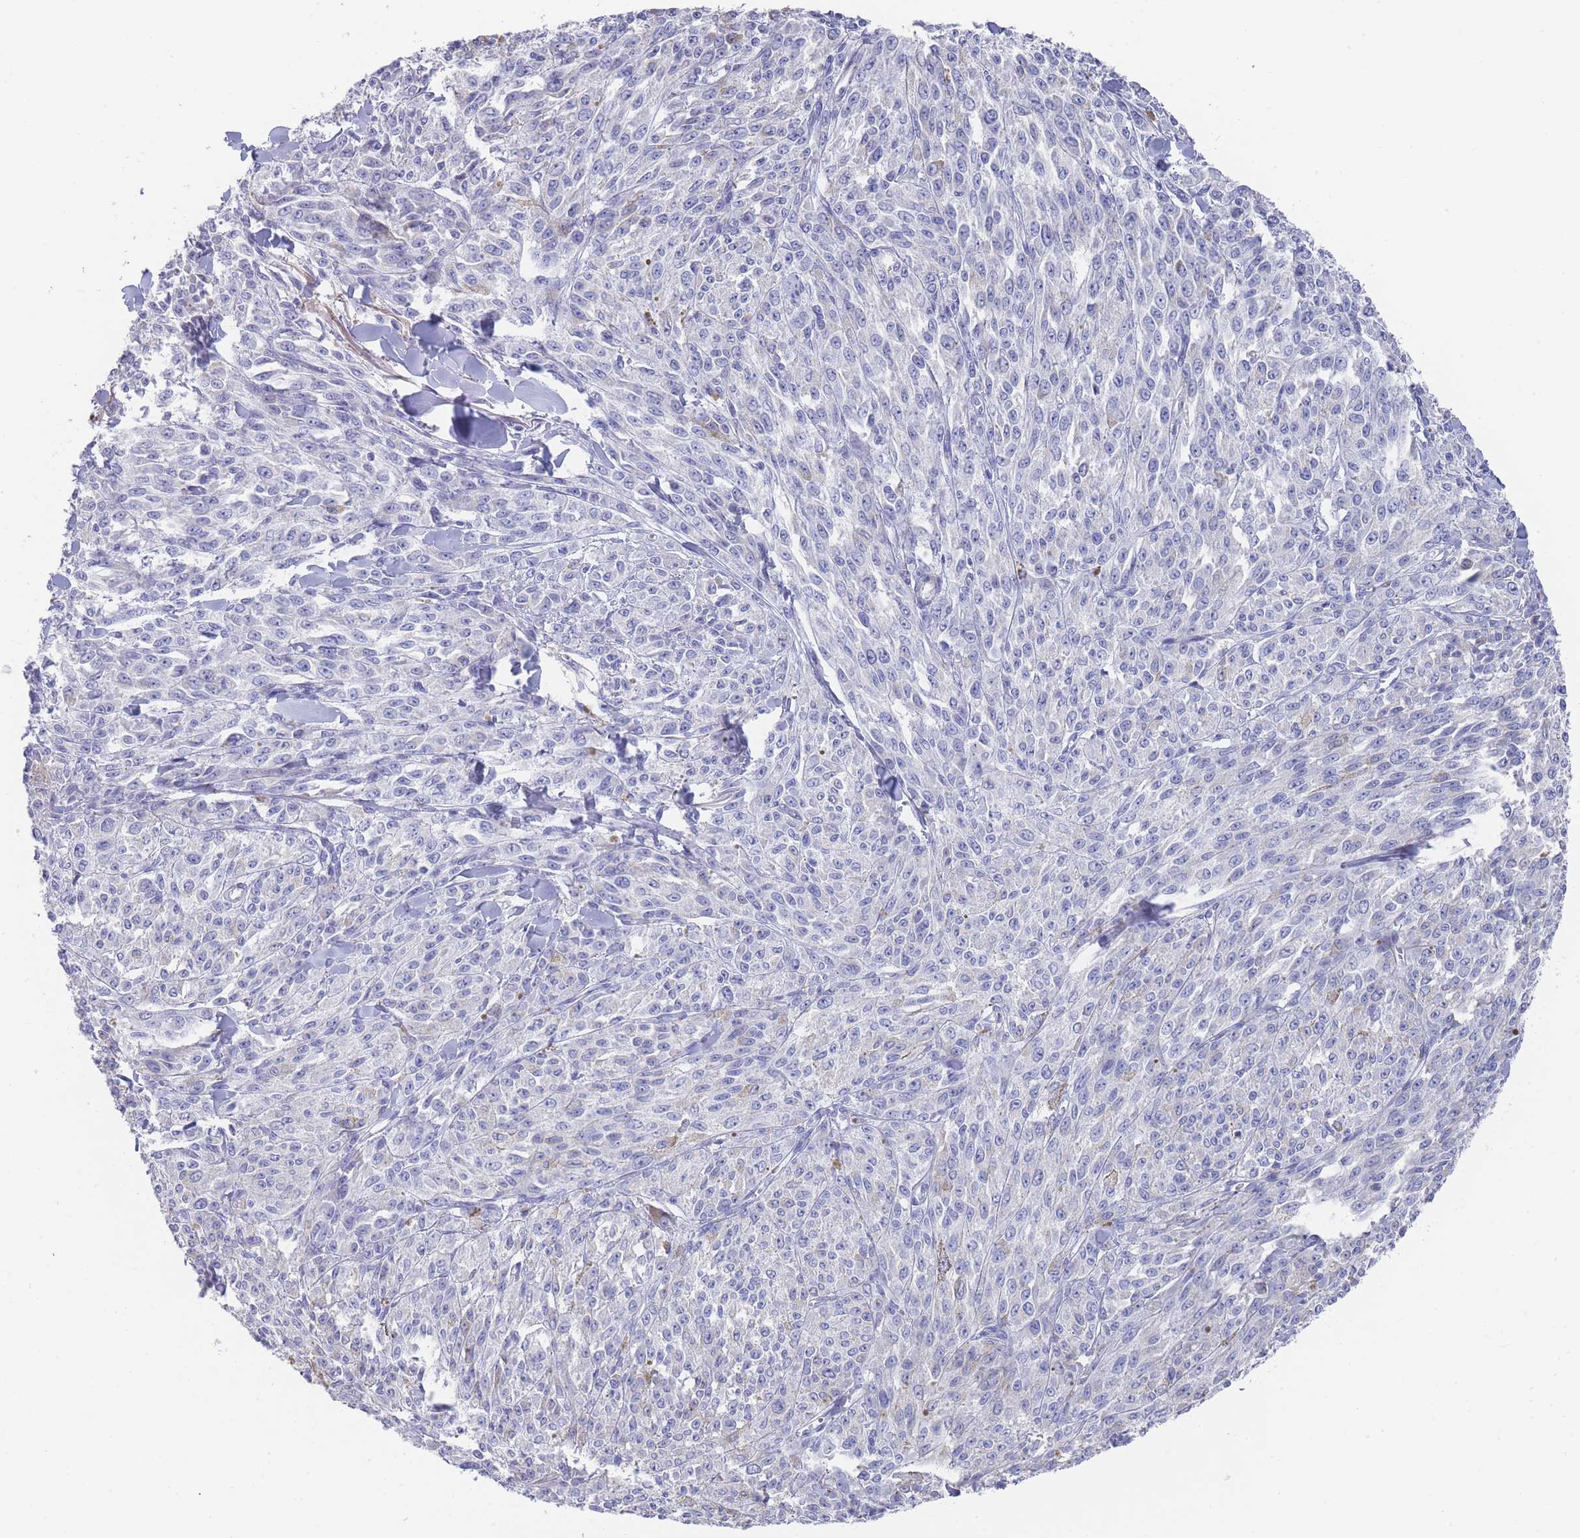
{"staining": {"intensity": "negative", "quantity": "none", "location": "none"}, "tissue": "melanoma", "cell_type": "Tumor cells", "image_type": "cancer", "snomed": [{"axis": "morphology", "description": "Malignant melanoma, NOS"}, {"axis": "topography", "description": "Skin"}], "caption": "Melanoma was stained to show a protein in brown. There is no significant positivity in tumor cells.", "gene": "SCCPDH", "patient": {"sex": "female", "age": 52}}